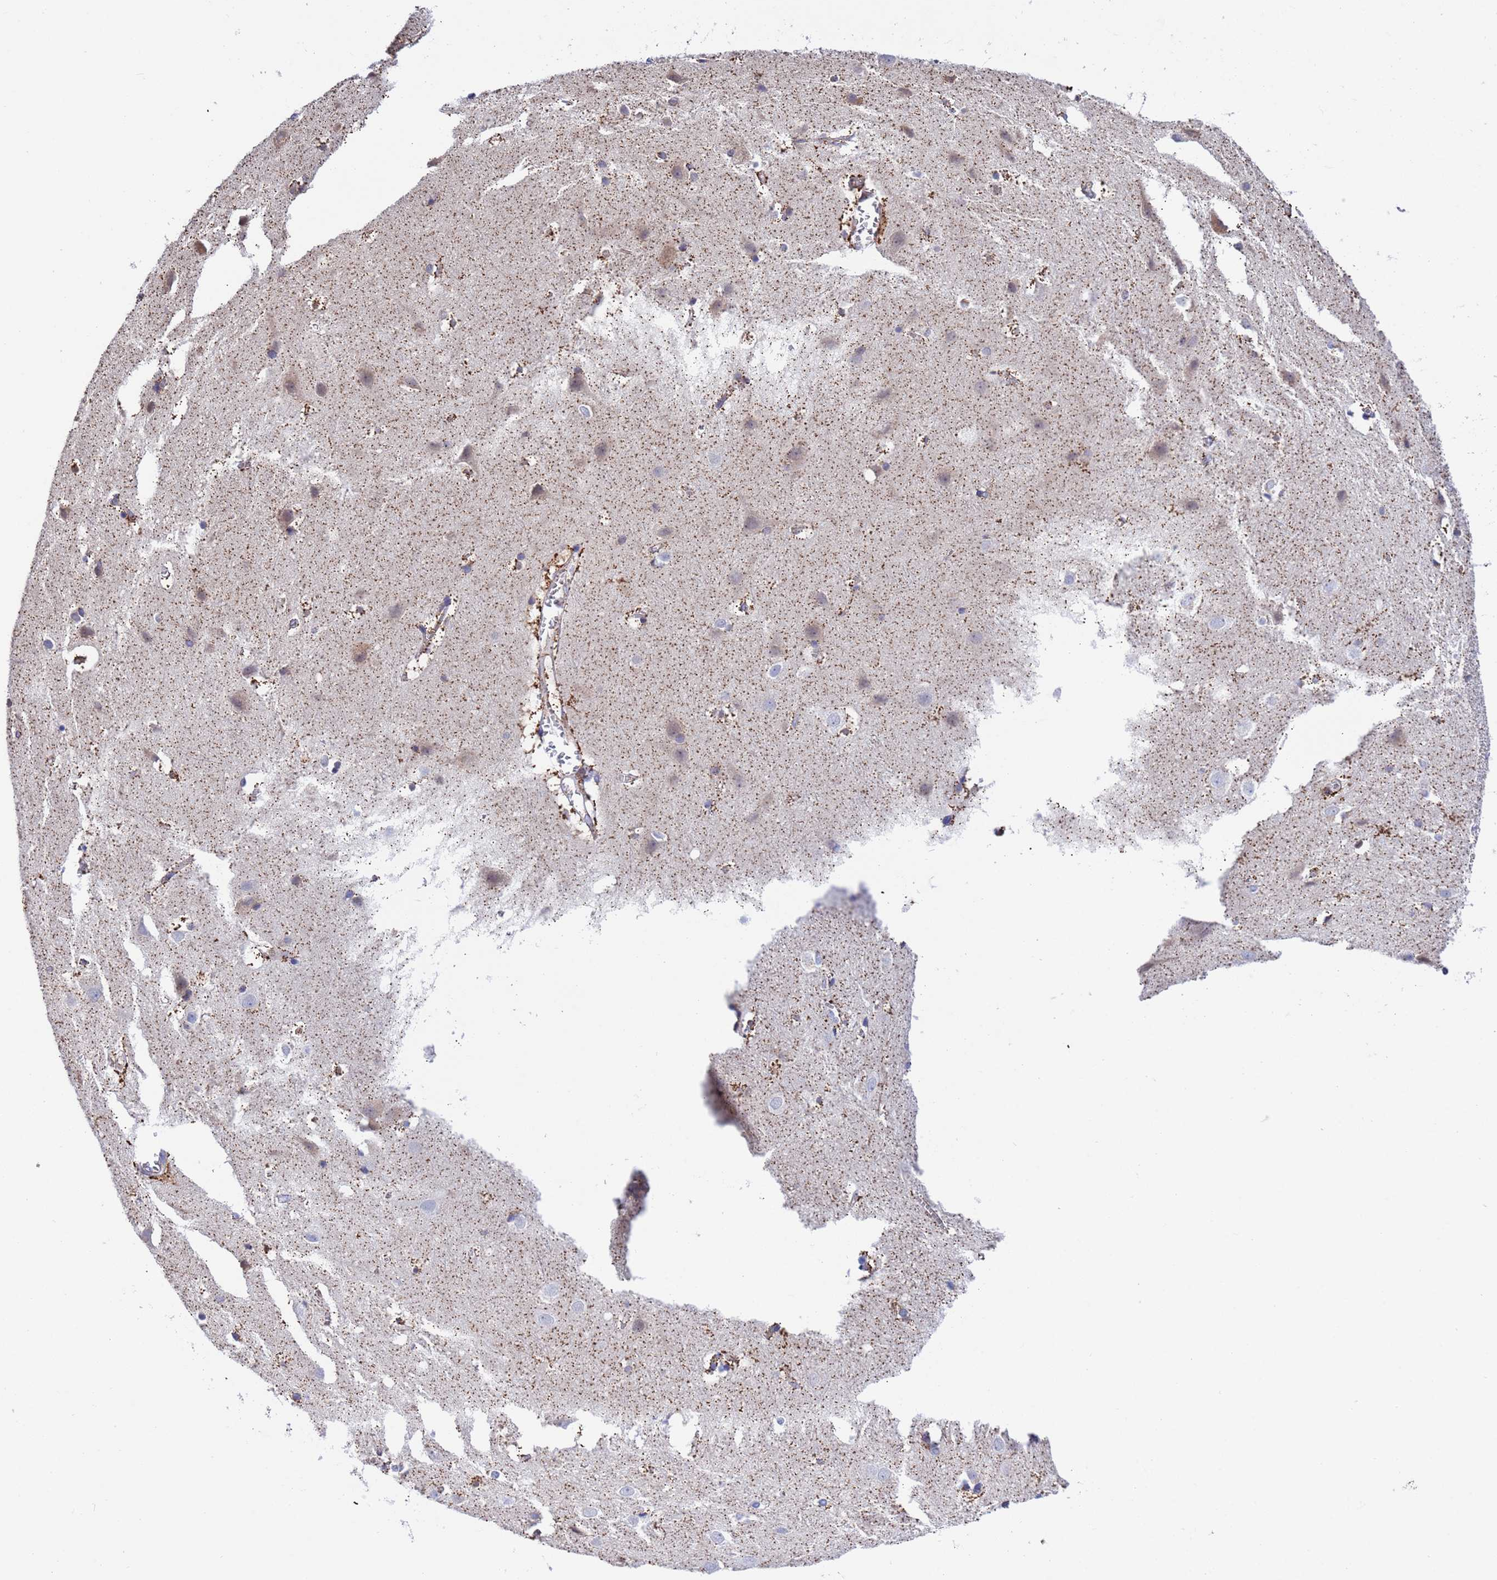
{"staining": {"intensity": "moderate", "quantity": ">75%", "location": "cytoplasmic/membranous"}, "tissue": "cerebral cortex", "cell_type": "Endothelial cells", "image_type": "normal", "snomed": [{"axis": "morphology", "description": "Normal tissue, NOS"}, {"axis": "topography", "description": "Cerebral cortex"}], "caption": "High-power microscopy captured an immunohistochemistry image of benign cerebral cortex, revealing moderate cytoplasmic/membranous positivity in about >75% of endothelial cells.", "gene": "GLUD1", "patient": {"sex": "male", "age": 54}}